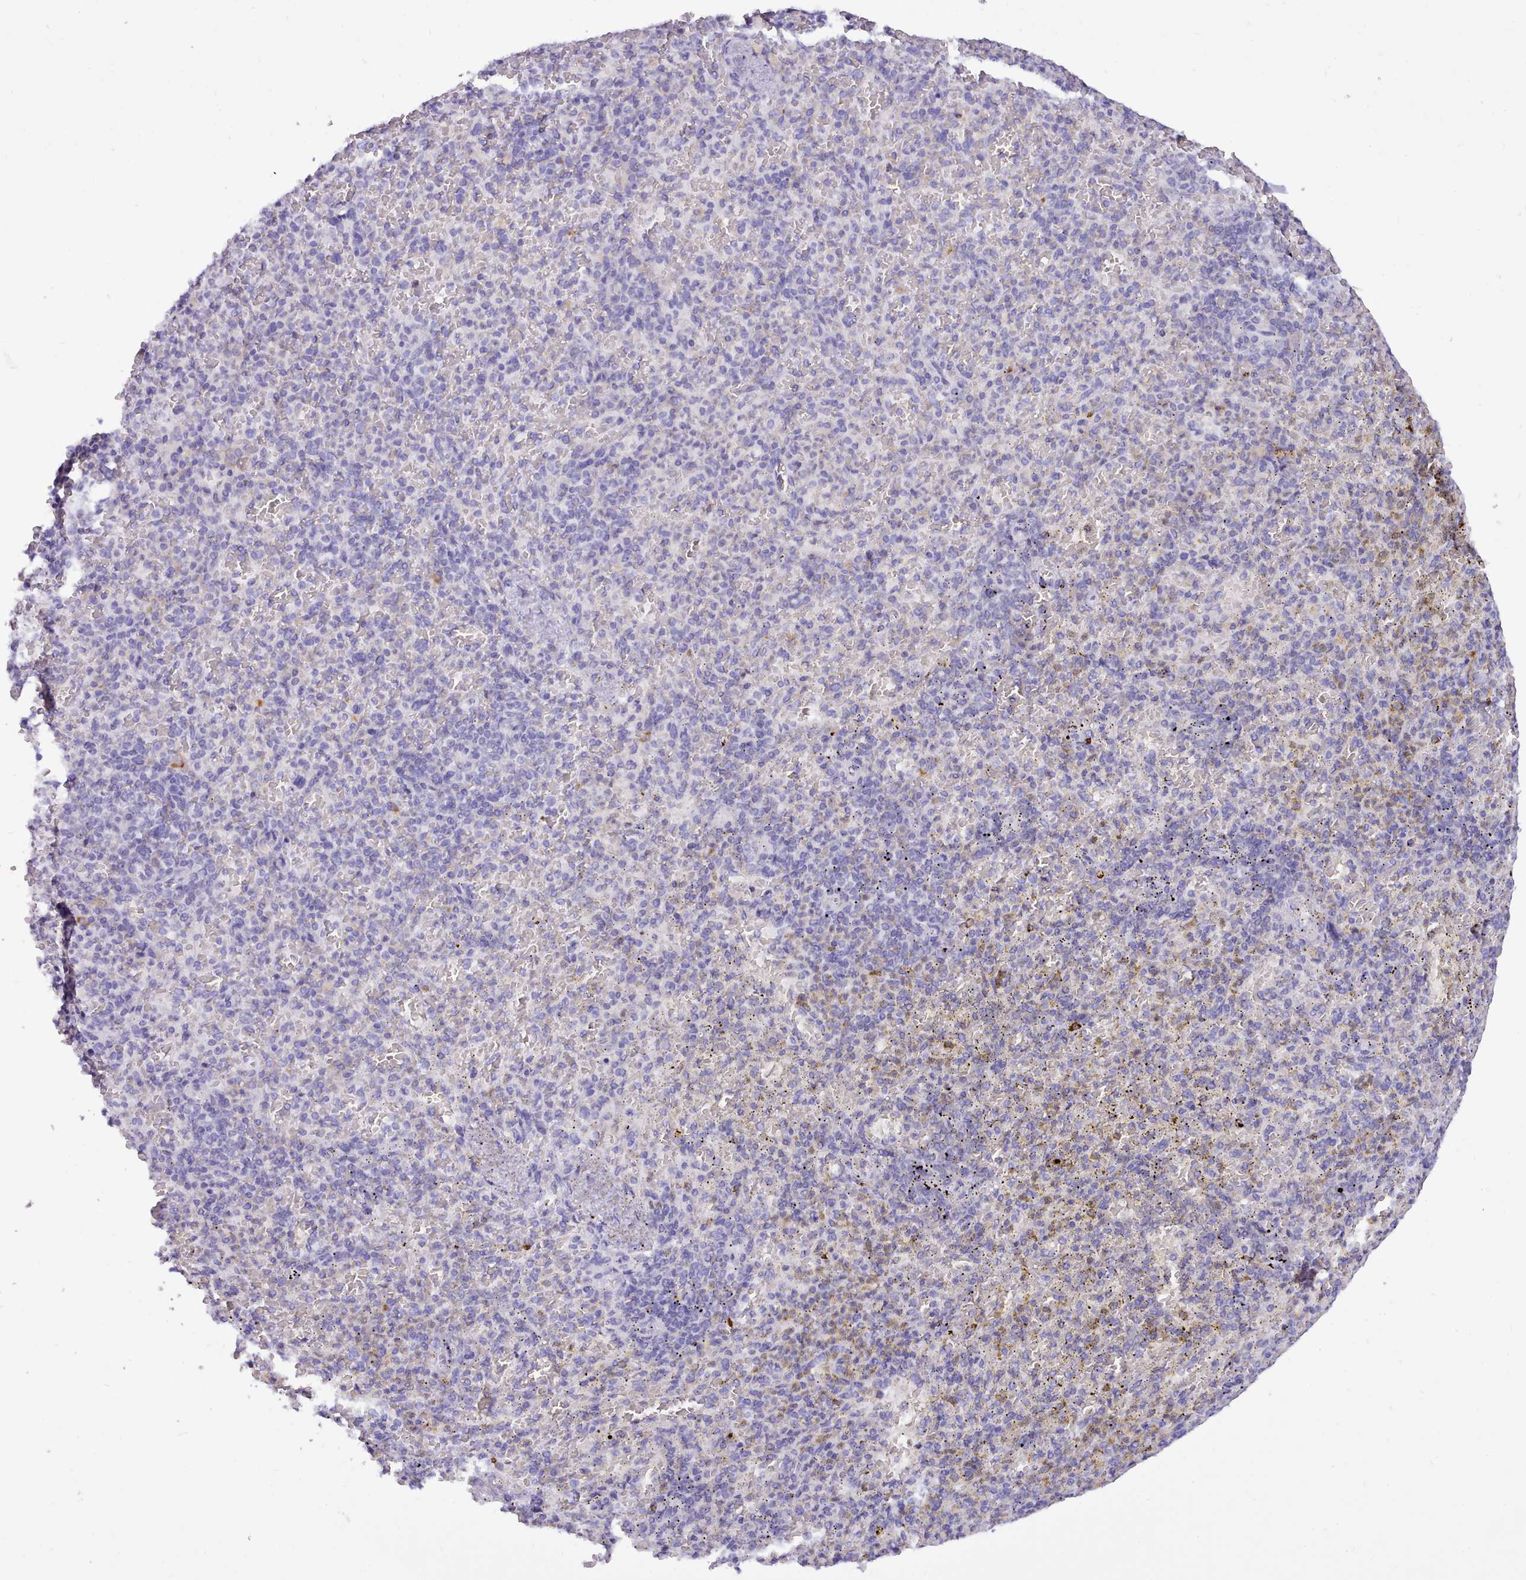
{"staining": {"intensity": "negative", "quantity": "none", "location": "none"}, "tissue": "spleen", "cell_type": "Cells in red pulp", "image_type": "normal", "snomed": [{"axis": "morphology", "description": "Normal tissue, NOS"}, {"axis": "topography", "description": "Spleen"}], "caption": "IHC micrograph of benign spleen stained for a protein (brown), which demonstrates no expression in cells in red pulp.", "gene": "CYP2A13", "patient": {"sex": "female", "age": 74}}